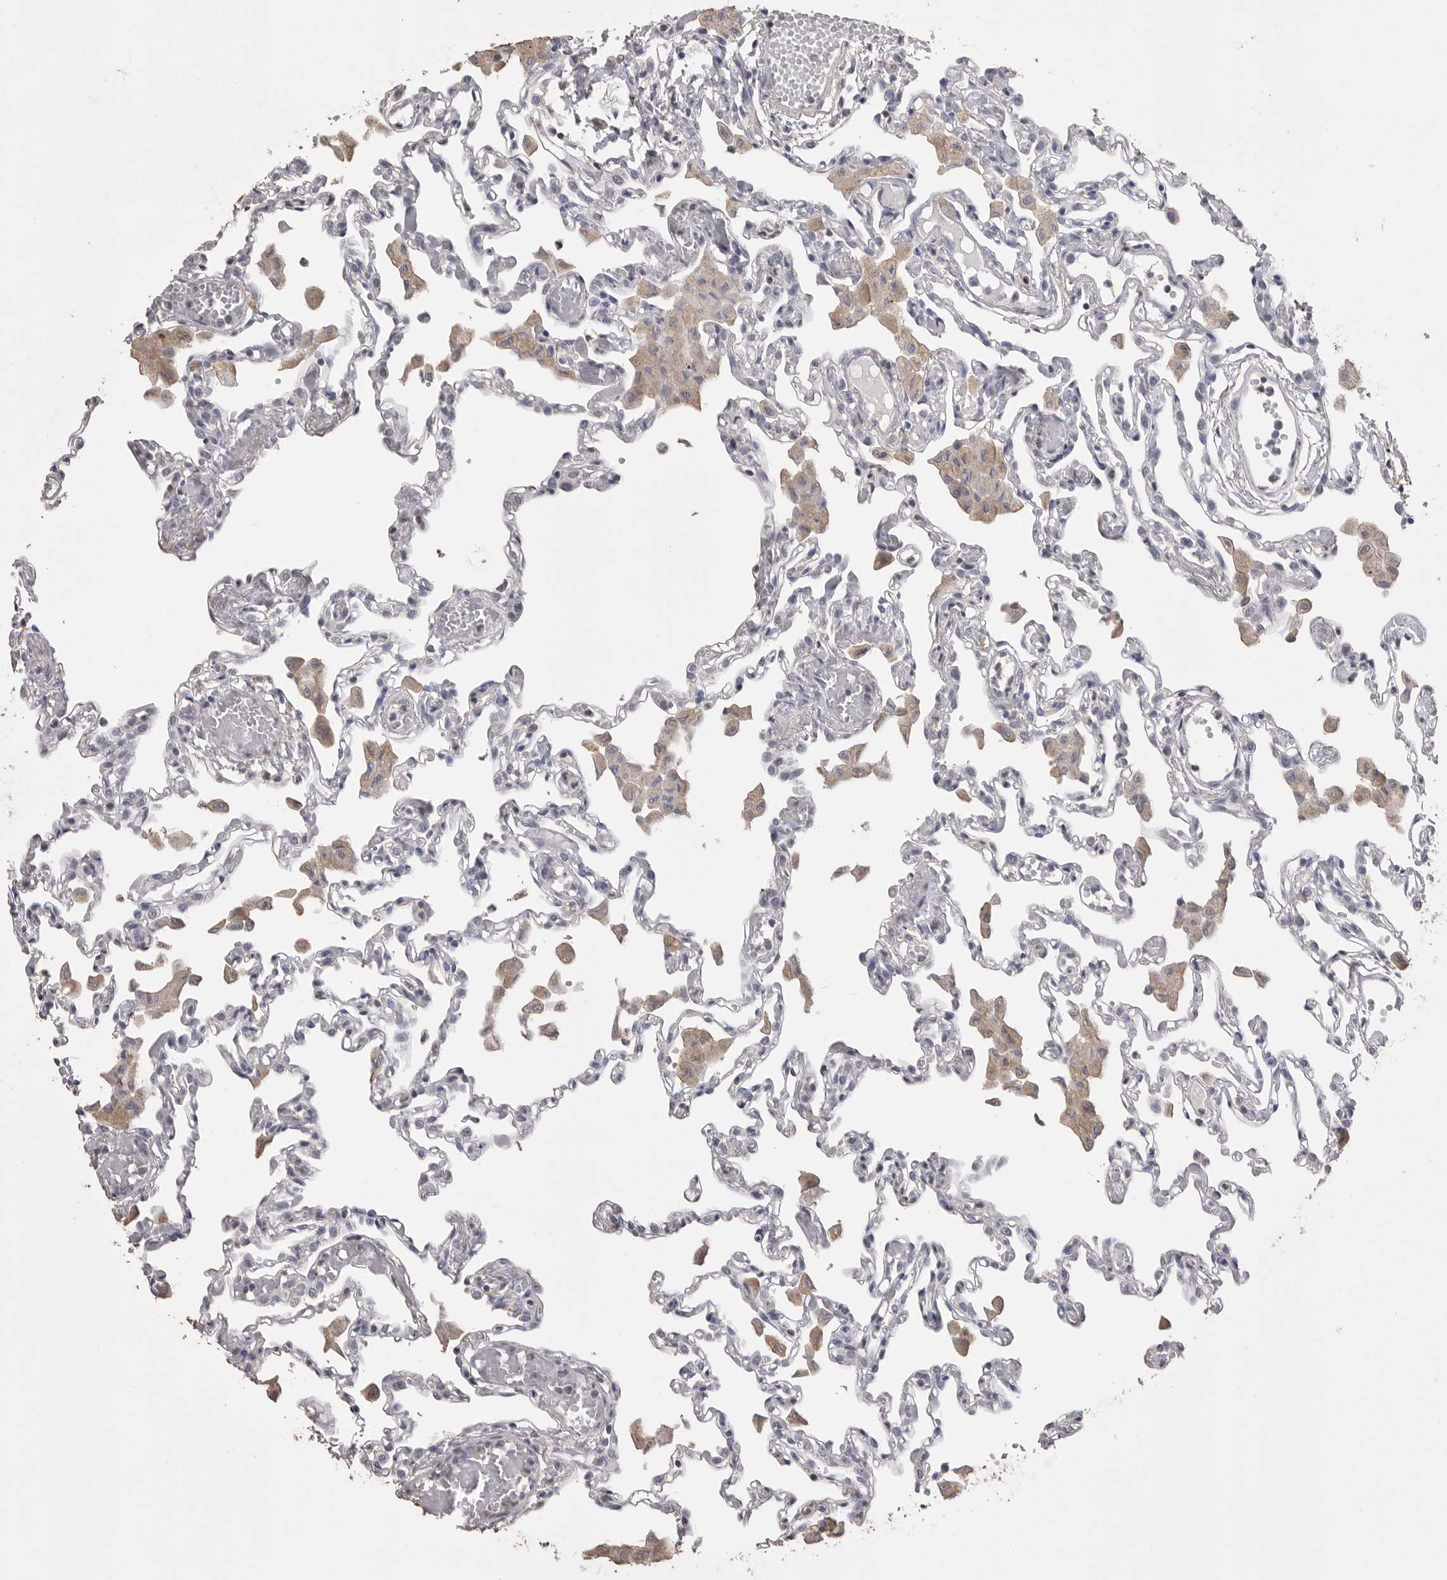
{"staining": {"intensity": "negative", "quantity": "none", "location": "none"}, "tissue": "lung", "cell_type": "Alveolar cells", "image_type": "normal", "snomed": [{"axis": "morphology", "description": "Normal tissue, NOS"}, {"axis": "topography", "description": "Bronchus"}, {"axis": "topography", "description": "Lung"}], "caption": "Immunohistochemical staining of benign human lung shows no significant staining in alveolar cells. (Stains: DAB (3,3'-diaminobenzidine) IHC with hematoxylin counter stain, Microscopy: brightfield microscopy at high magnification).", "gene": "MMP7", "patient": {"sex": "female", "age": 49}}